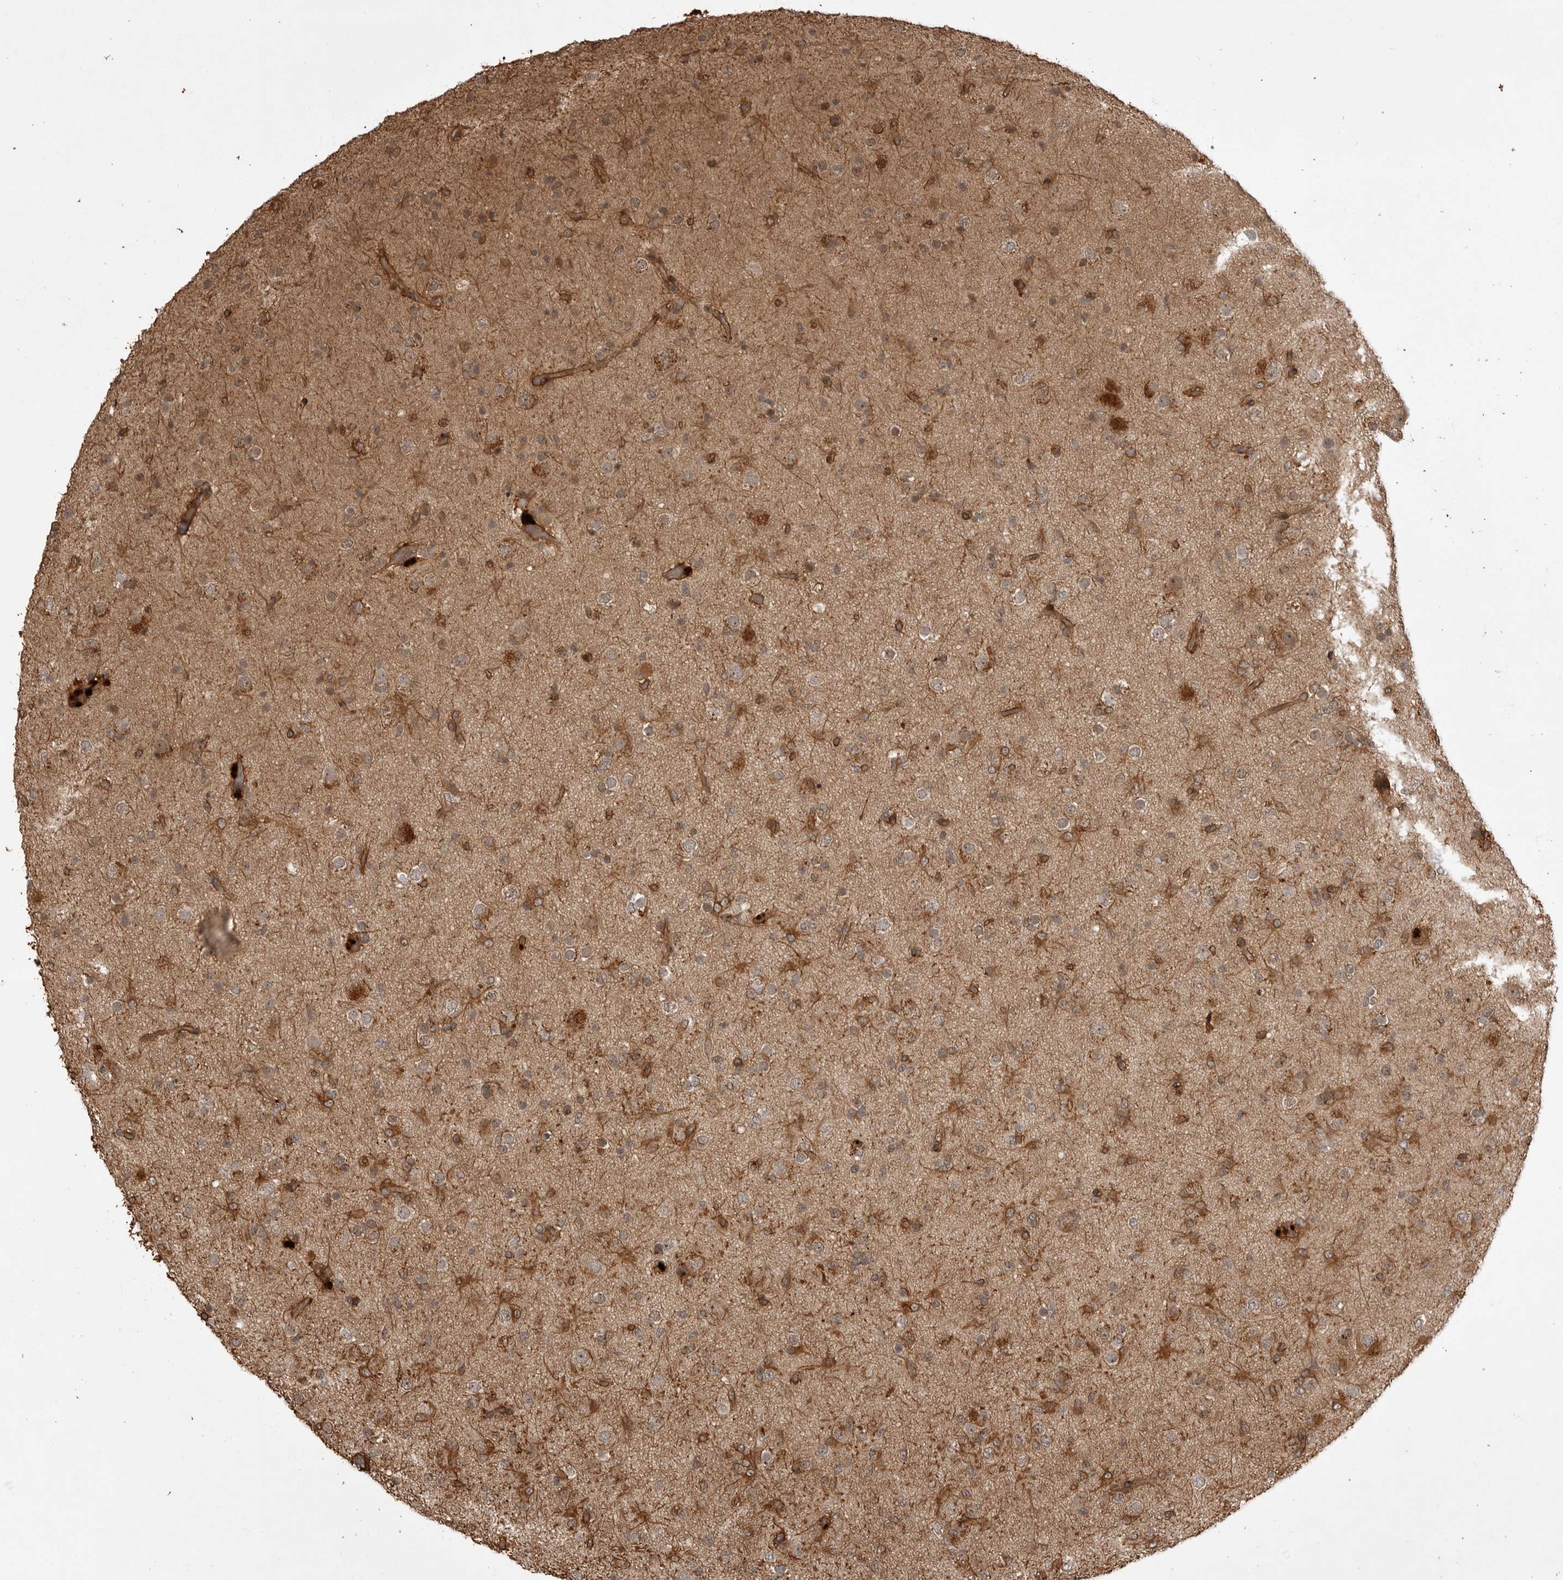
{"staining": {"intensity": "moderate", "quantity": "25%-75%", "location": "cytoplasmic/membranous"}, "tissue": "glioma", "cell_type": "Tumor cells", "image_type": "cancer", "snomed": [{"axis": "morphology", "description": "Glioma, malignant, Low grade"}, {"axis": "topography", "description": "Brain"}], "caption": "An image of malignant glioma (low-grade) stained for a protein demonstrates moderate cytoplasmic/membranous brown staining in tumor cells. Ihc stains the protein of interest in brown and the nuclei are stained blue.", "gene": "AKAP7", "patient": {"sex": "male", "age": 65}}